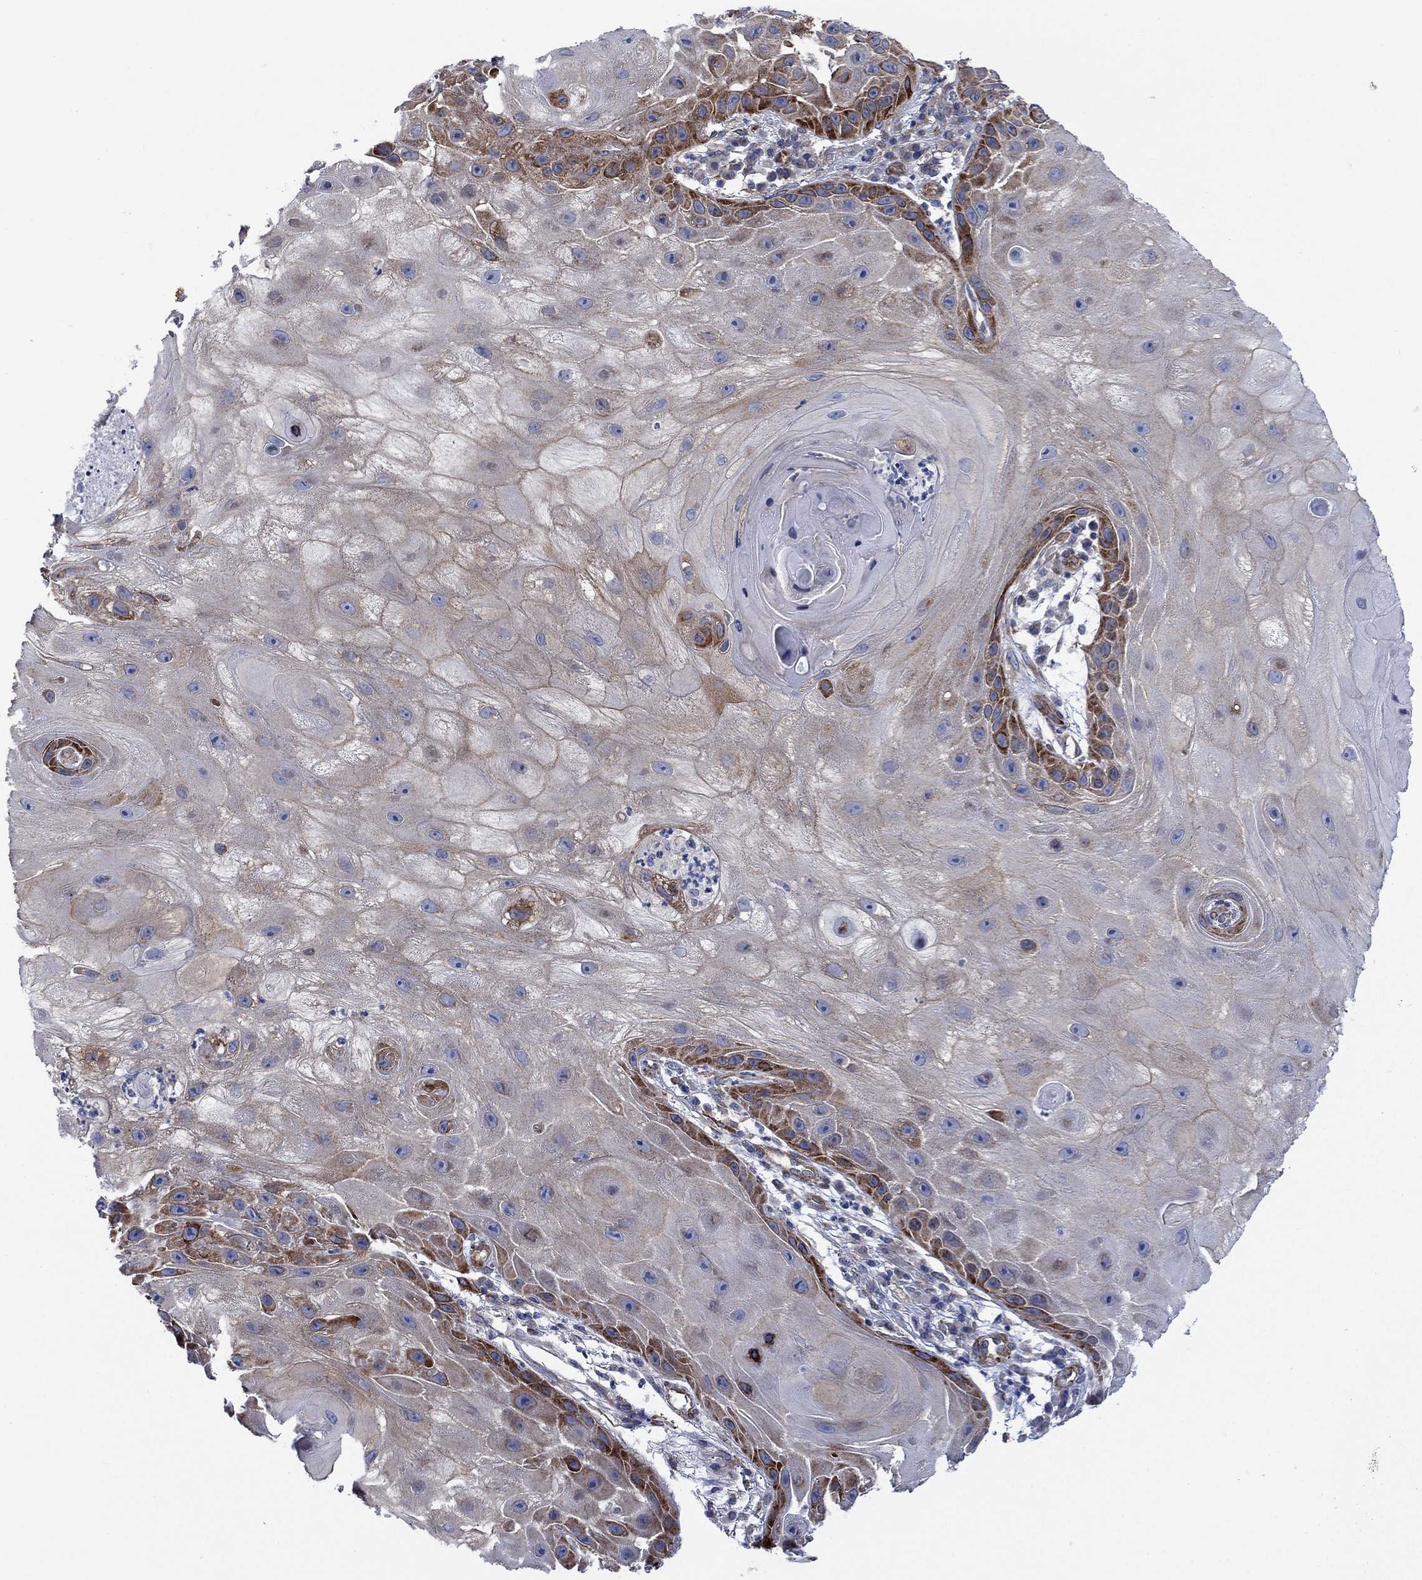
{"staining": {"intensity": "strong", "quantity": "25%-75%", "location": "cytoplasmic/membranous"}, "tissue": "skin cancer", "cell_type": "Tumor cells", "image_type": "cancer", "snomed": [{"axis": "morphology", "description": "Normal tissue, NOS"}, {"axis": "morphology", "description": "Squamous cell carcinoma, NOS"}, {"axis": "topography", "description": "Skin"}], "caption": "Strong cytoplasmic/membranous staining for a protein is identified in approximately 25%-75% of tumor cells of skin cancer (squamous cell carcinoma) using immunohistochemistry.", "gene": "FXR1", "patient": {"sex": "male", "age": 79}}